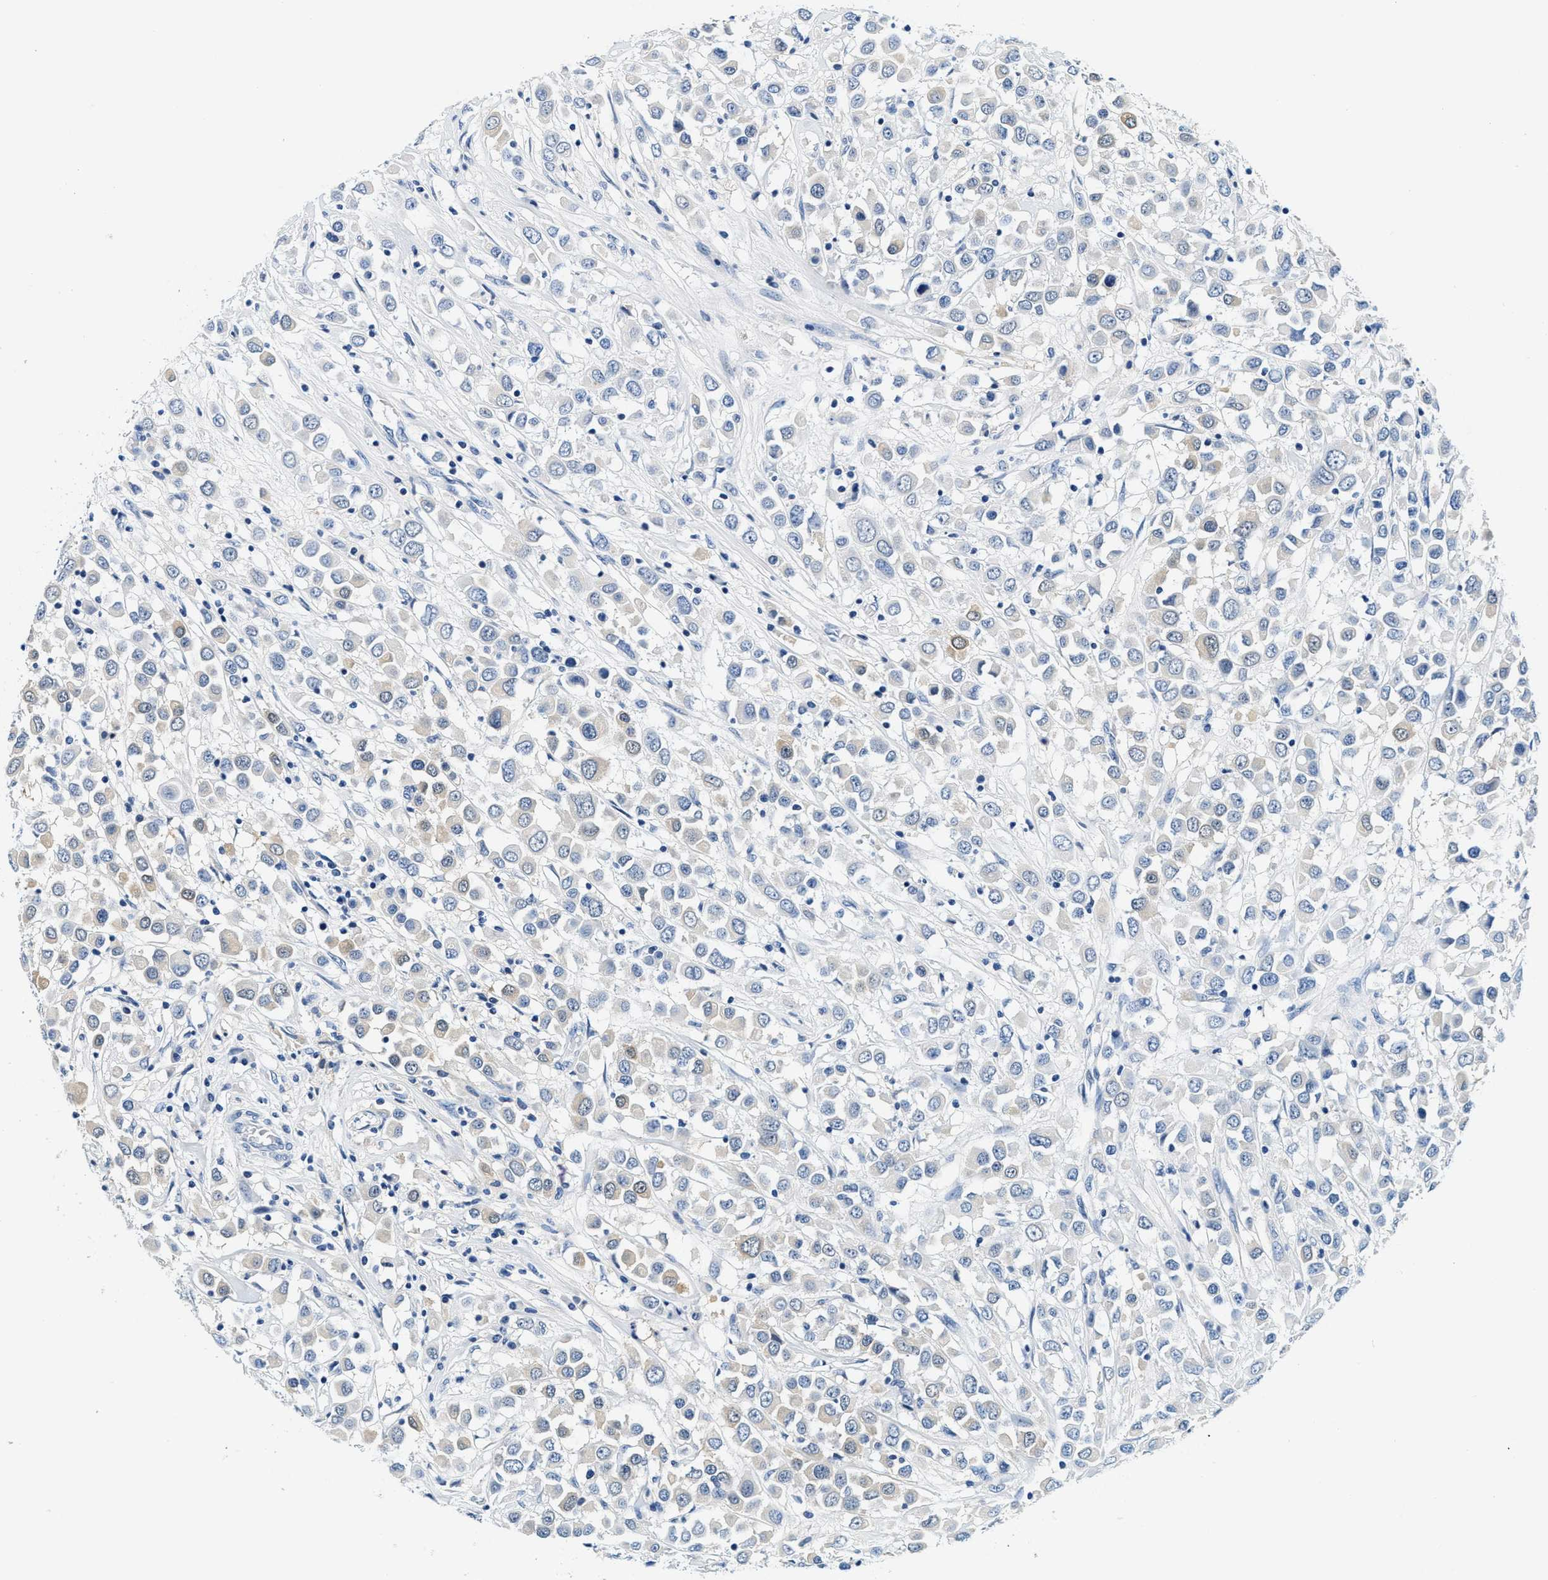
{"staining": {"intensity": "weak", "quantity": "<25%", "location": "cytoplasmic/membranous"}, "tissue": "breast cancer", "cell_type": "Tumor cells", "image_type": "cancer", "snomed": [{"axis": "morphology", "description": "Duct carcinoma"}, {"axis": "topography", "description": "Breast"}], "caption": "A photomicrograph of human breast cancer (intraductal carcinoma) is negative for staining in tumor cells.", "gene": "GSTM3", "patient": {"sex": "female", "age": 61}}